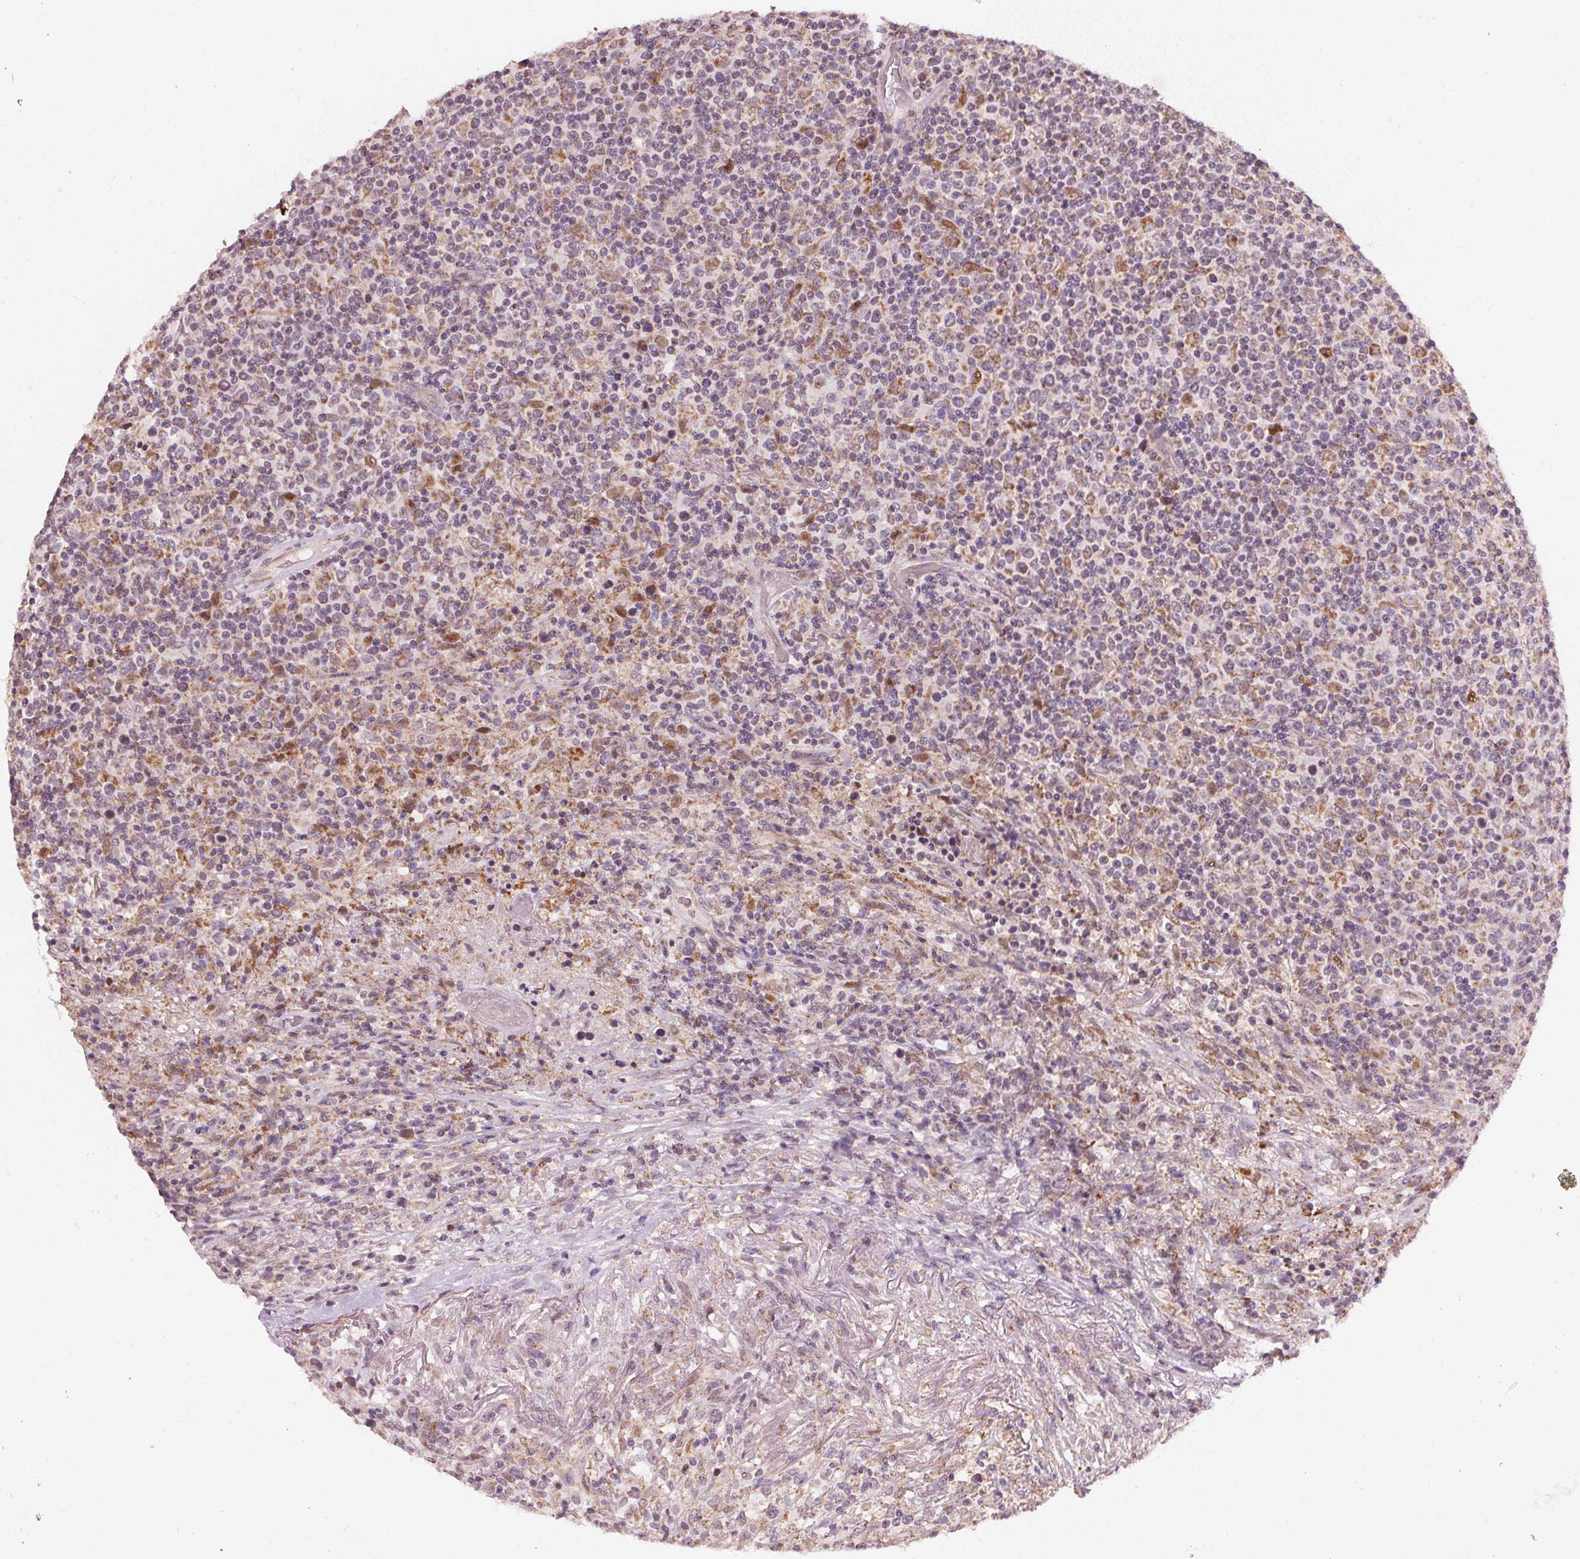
{"staining": {"intensity": "moderate", "quantity": "25%-75%", "location": "cytoplasmic/membranous"}, "tissue": "lymphoma", "cell_type": "Tumor cells", "image_type": "cancer", "snomed": [{"axis": "morphology", "description": "Malignant lymphoma, non-Hodgkin's type, High grade"}, {"axis": "topography", "description": "Lung"}], "caption": "High-grade malignant lymphoma, non-Hodgkin's type stained for a protein (brown) displays moderate cytoplasmic/membranous positive expression in about 25%-75% of tumor cells.", "gene": "COQ7", "patient": {"sex": "male", "age": 79}}